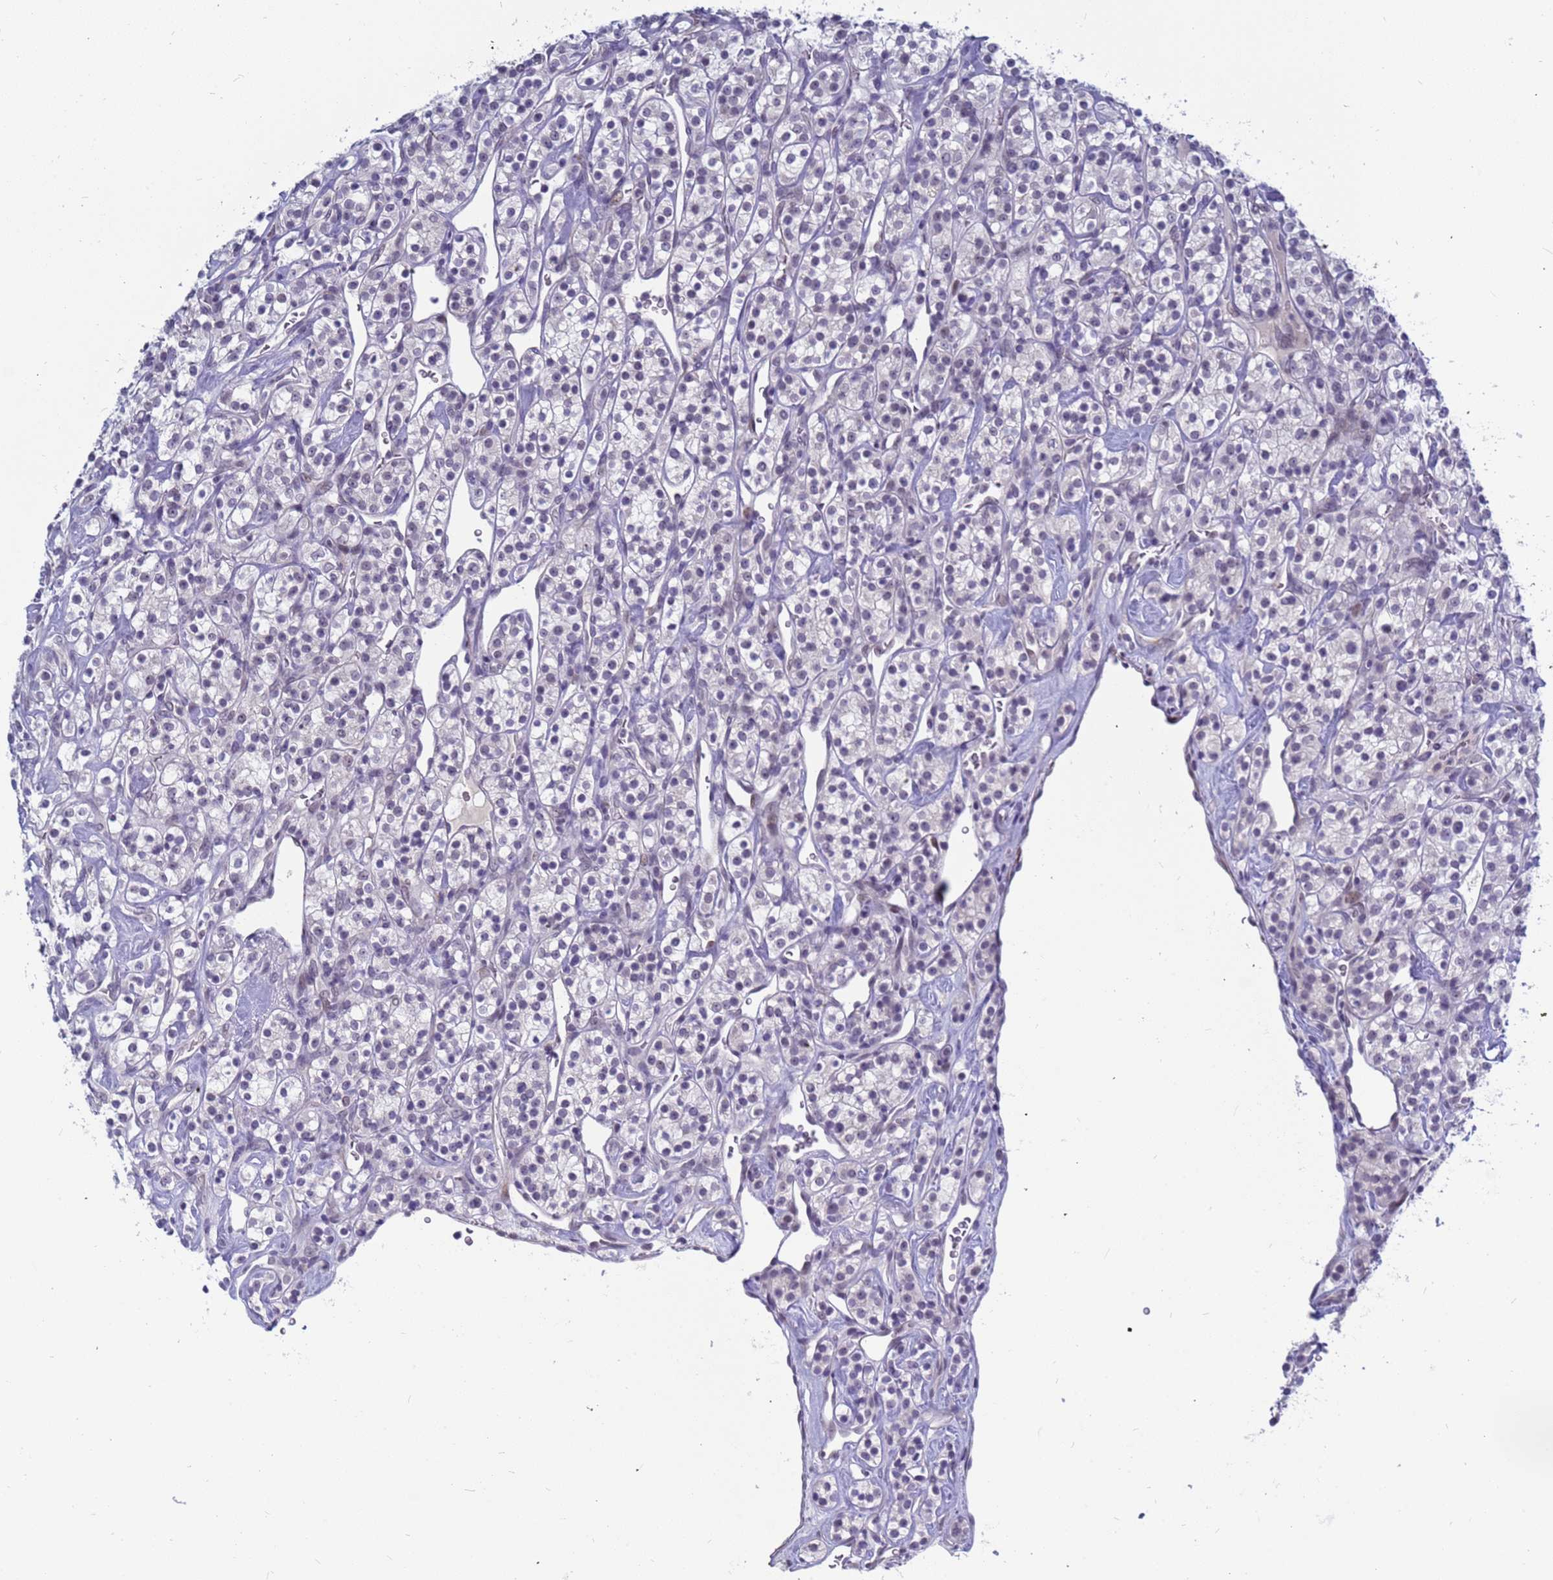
{"staining": {"intensity": "negative", "quantity": "none", "location": "none"}, "tissue": "renal cancer", "cell_type": "Tumor cells", "image_type": "cancer", "snomed": [{"axis": "morphology", "description": "Adenocarcinoma, NOS"}, {"axis": "topography", "description": "Kidney"}], "caption": "Tumor cells are negative for protein expression in human renal adenocarcinoma.", "gene": "CXorf65", "patient": {"sex": "male", "age": 77}}